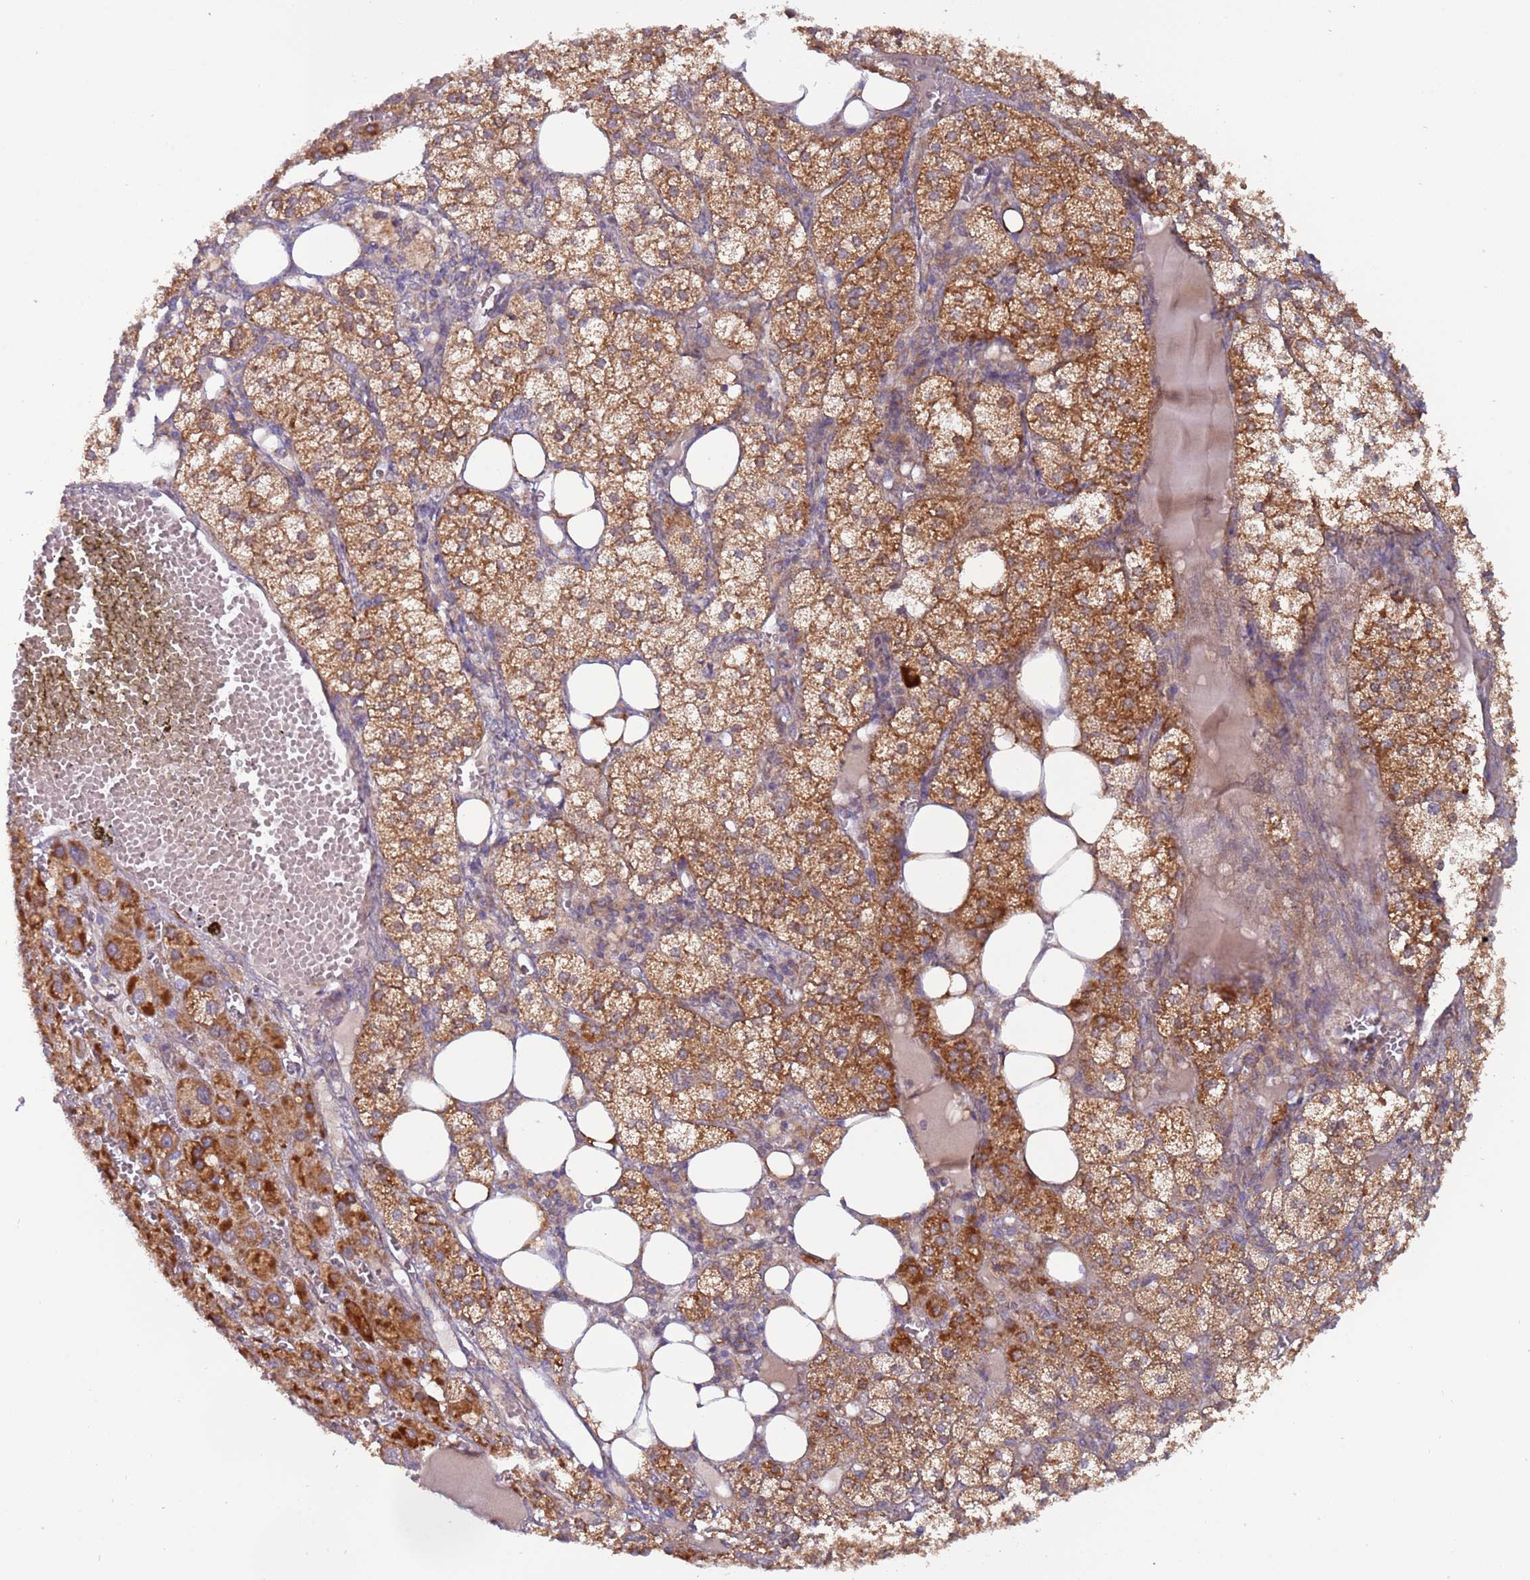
{"staining": {"intensity": "strong", "quantity": ">75%", "location": "cytoplasmic/membranous"}, "tissue": "adrenal gland", "cell_type": "Glandular cells", "image_type": "normal", "snomed": [{"axis": "morphology", "description": "Normal tissue, NOS"}, {"axis": "topography", "description": "Adrenal gland"}], "caption": "A high-resolution photomicrograph shows immunohistochemistry staining of benign adrenal gland, which demonstrates strong cytoplasmic/membranous positivity in about >75% of glandular cells. (DAB (3,3'-diaminobenzidine) IHC, brown staining for protein, blue staining for nuclei).", "gene": "UQCRQ", "patient": {"sex": "female", "age": 61}}